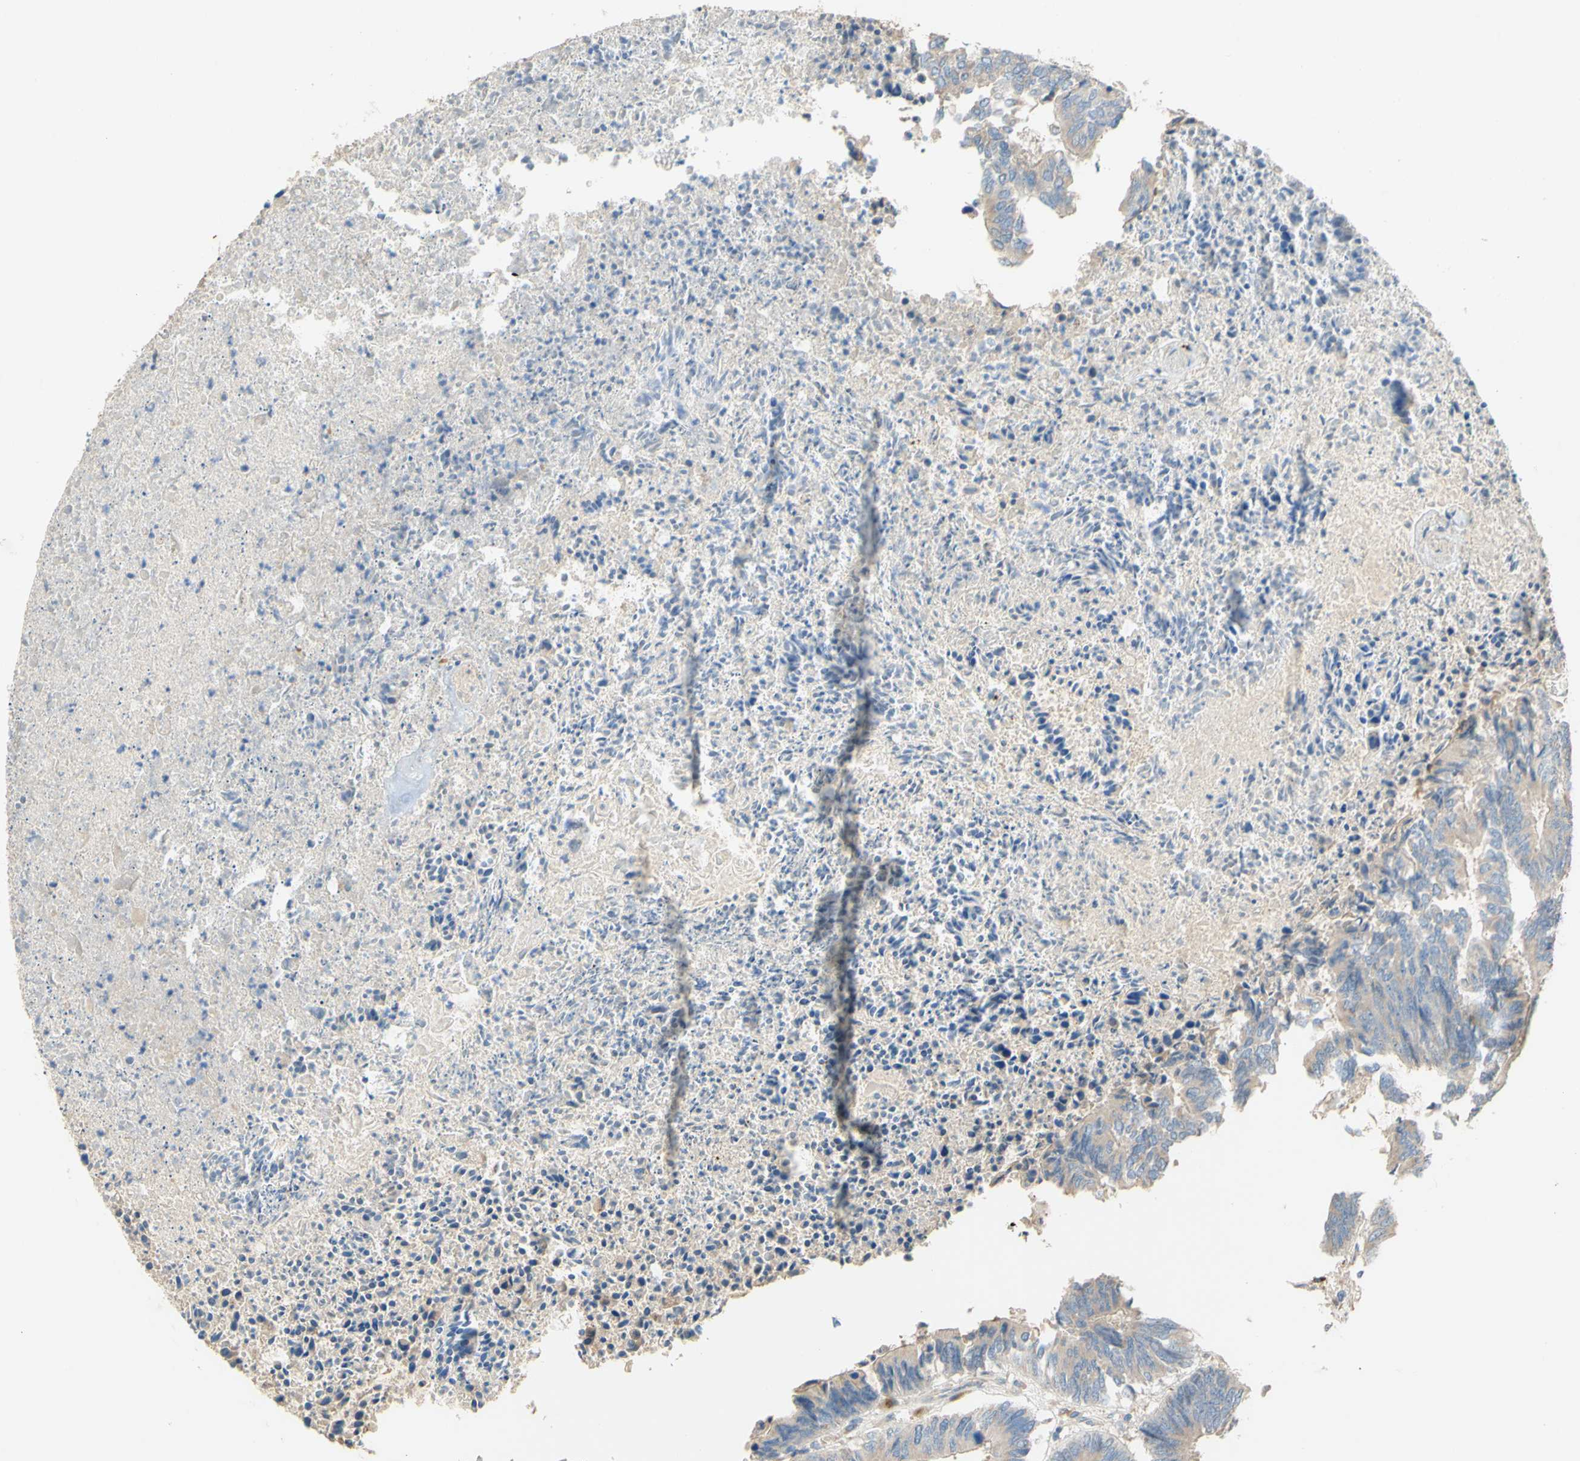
{"staining": {"intensity": "weak", "quantity": "25%-75%", "location": "cytoplasmic/membranous"}, "tissue": "colorectal cancer", "cell_type": "Tumor cells", "image_type": "cancer", "snomed": [{"axis": "morphology", "description": "Adenocarcinoma, NOS"}, {"axis": "topography", "description": "Rectum"}], "caption": "DAB immunohistochemical staining of human colorectal cancer (adenocarcinoma) shows weak cytoplasmic/membranous protein expression in about 25%-75% of tumor cells.", "gene": "DKK3", "patient": {"sex": "male", "age": 63}}